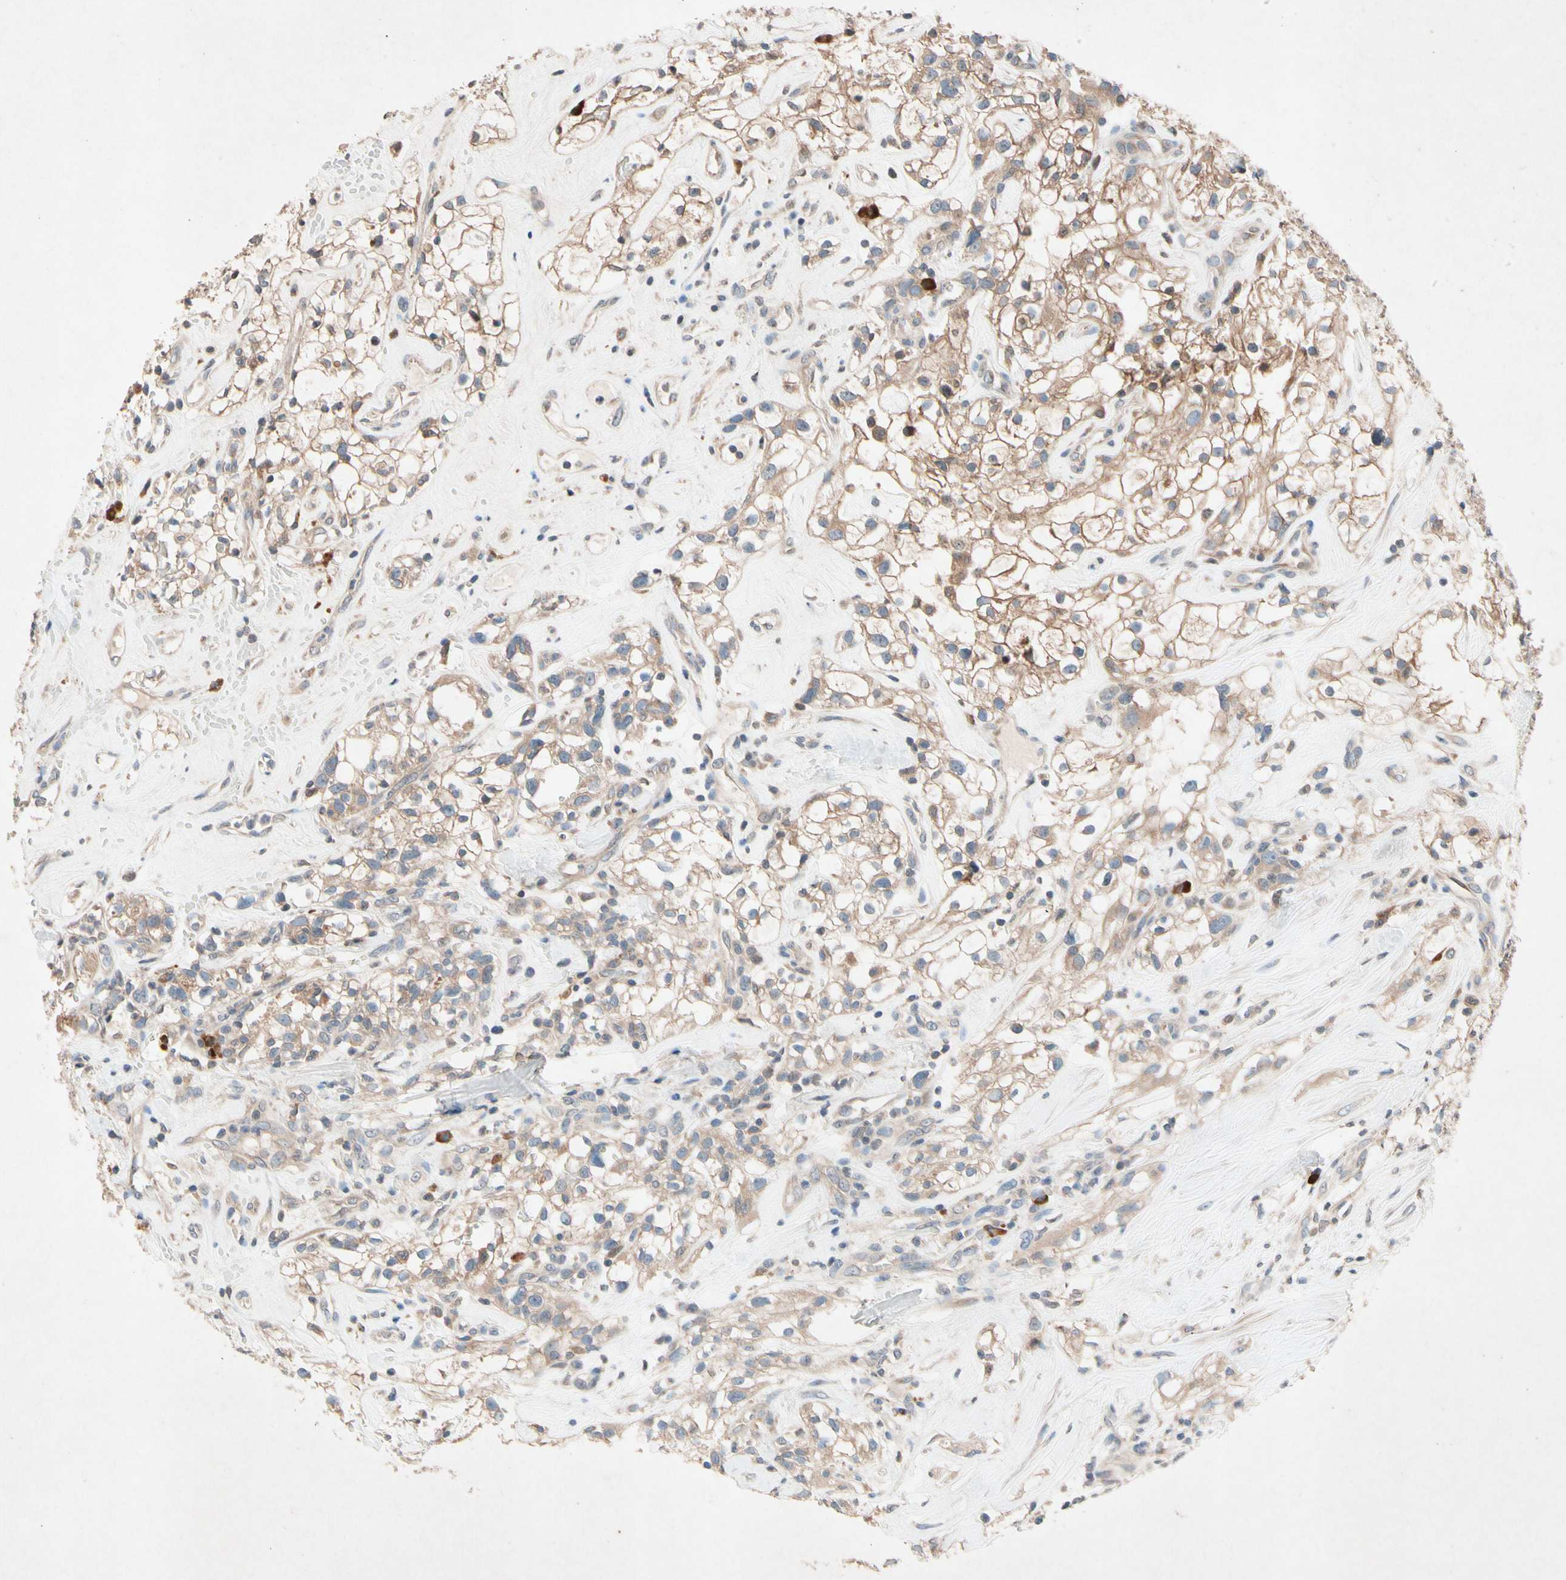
{"staining": {"intensity": "moderate", "quantity": ">75%", "location": "cytoplasmic/membranous"}, "tissue": "renal cancer", "cell_type": "Tumor cells", "image_type": "cancer", "snomed": [{"axis": "morphology", "description": "Adenocarcinoma, NOS"}, {"axis": "topography", "description": "Kidney"}], "caption": "IHC of renal cancer (adenocarcinoma) demonstrates medium levels of moderate cytoplasmic/membranous expression in about >75% of tumor cells. (Stains: DAB (3,3'-diaminobenzidine) in brown, nuclei in blue, Microscopy: brightfield microscopy at high magnification).", "gene": "PRDX4", "patient": {"sex": "female", "age": 60}}